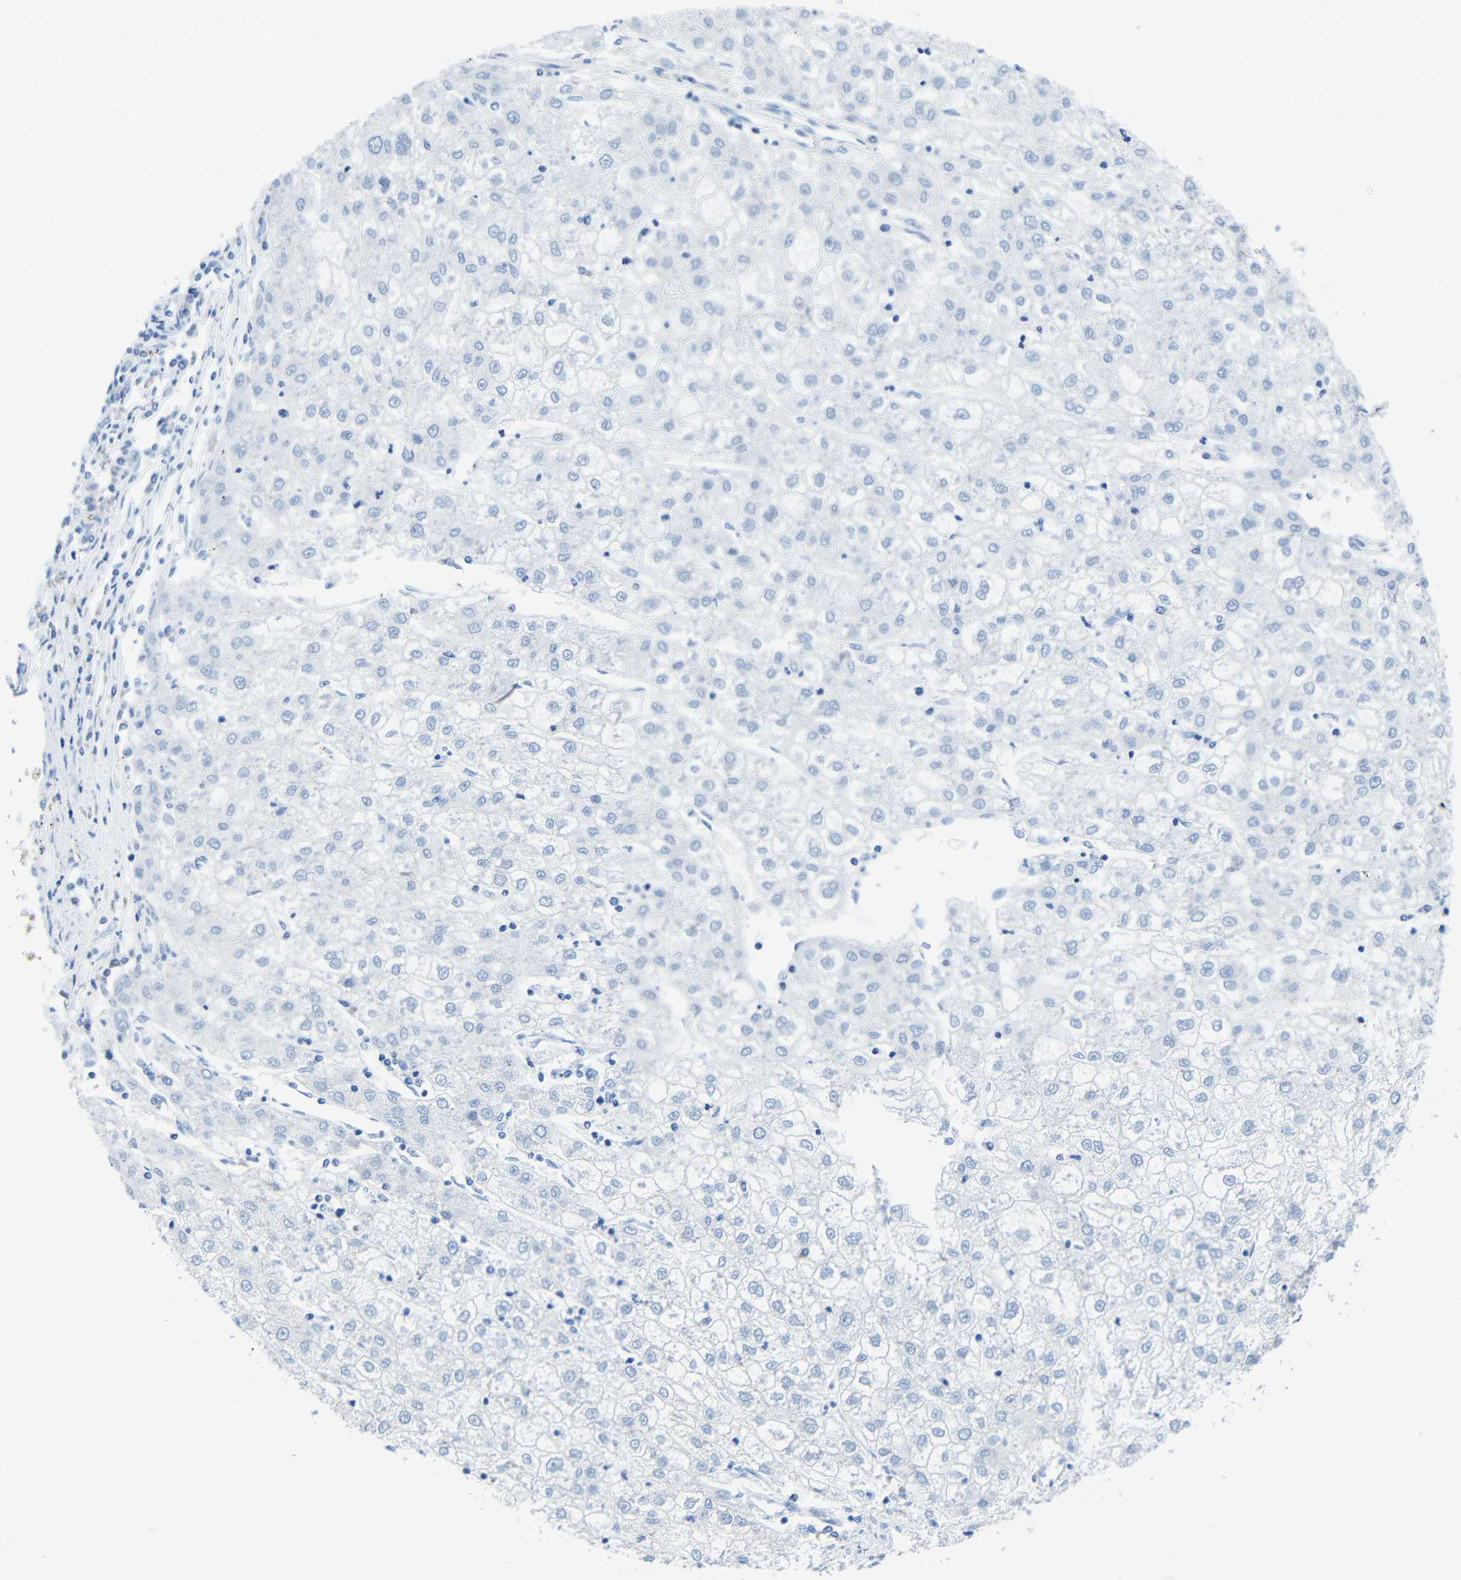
{"staining": {"intensity": "negative", "quantity": "none", "location": "none"}, "tissue": "liver cancer", "cell_type": "Tumor cells", "image_type": "cancer", "snomed": [{"axis": "morphology", "description": "Carcinoma, Hepatocellular, NOS"}, {"axis": "topography", "description": "Liver"}], "caption": "DAB (3,3'-diaminobenzidine) immunohistochemical staining of human liver cancer exhibits no significant expression in tumor cells.", "gene": "NEGR1", "patient": {"sex": "male", "age": 72}}